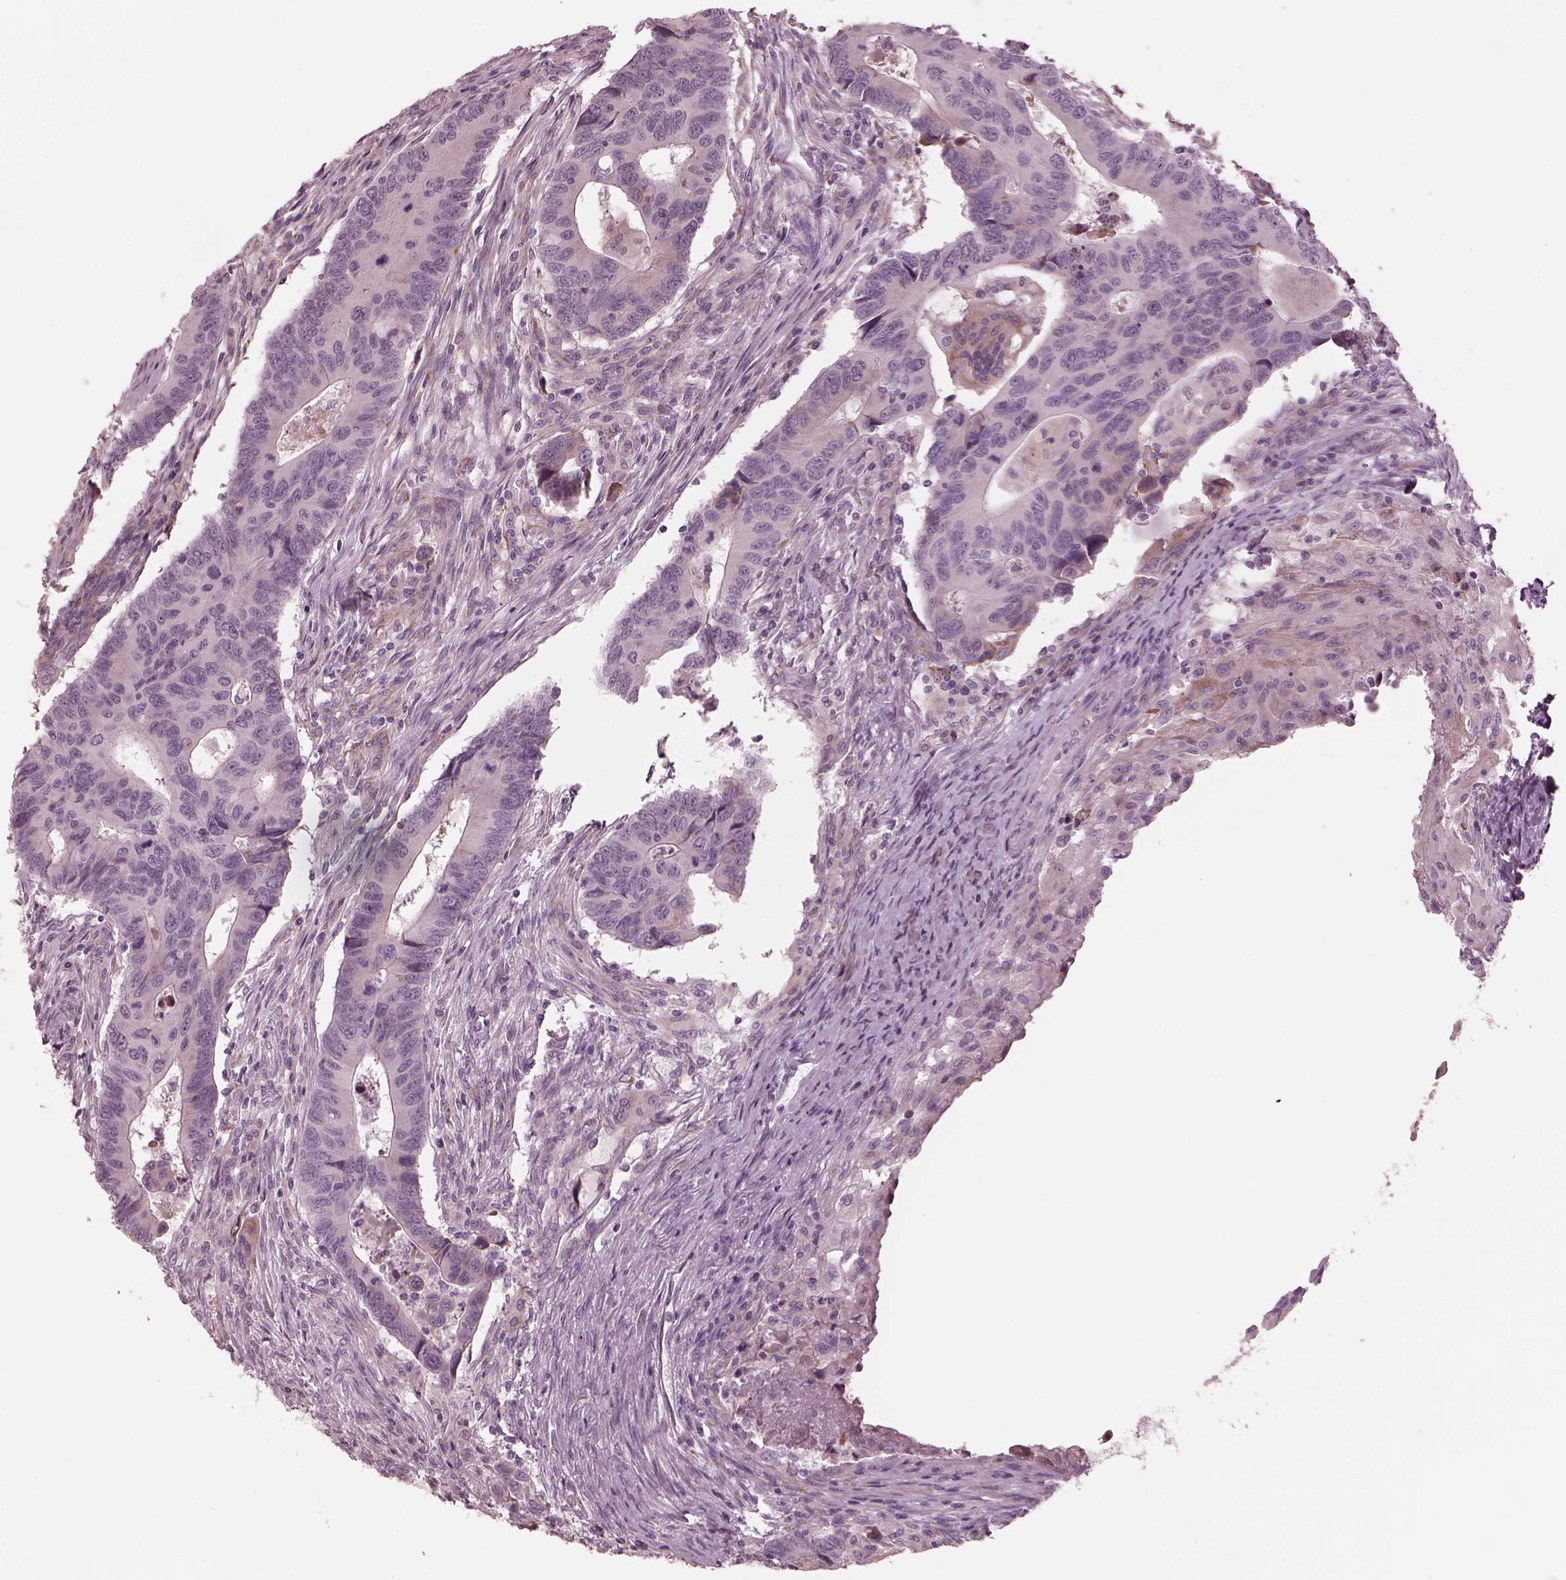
{"staining": {"intensity": "negative", "quantity": "none", "location": "none"}, "tissue": "colorectal cancer", "cell_type": "Tumor cells", "image_type": "cancer", "snomed": [{"axis": "morphology", "description": "Adenocarcinoma, NOS"}, {"axis": "topography", "description": "Rectum"}], "caption": "Tumor cells are negative for protein expression in human adenocarcinoma (colorectal).", "gene": "CADM2", "patient": {"sex": "male", "age": 67}}